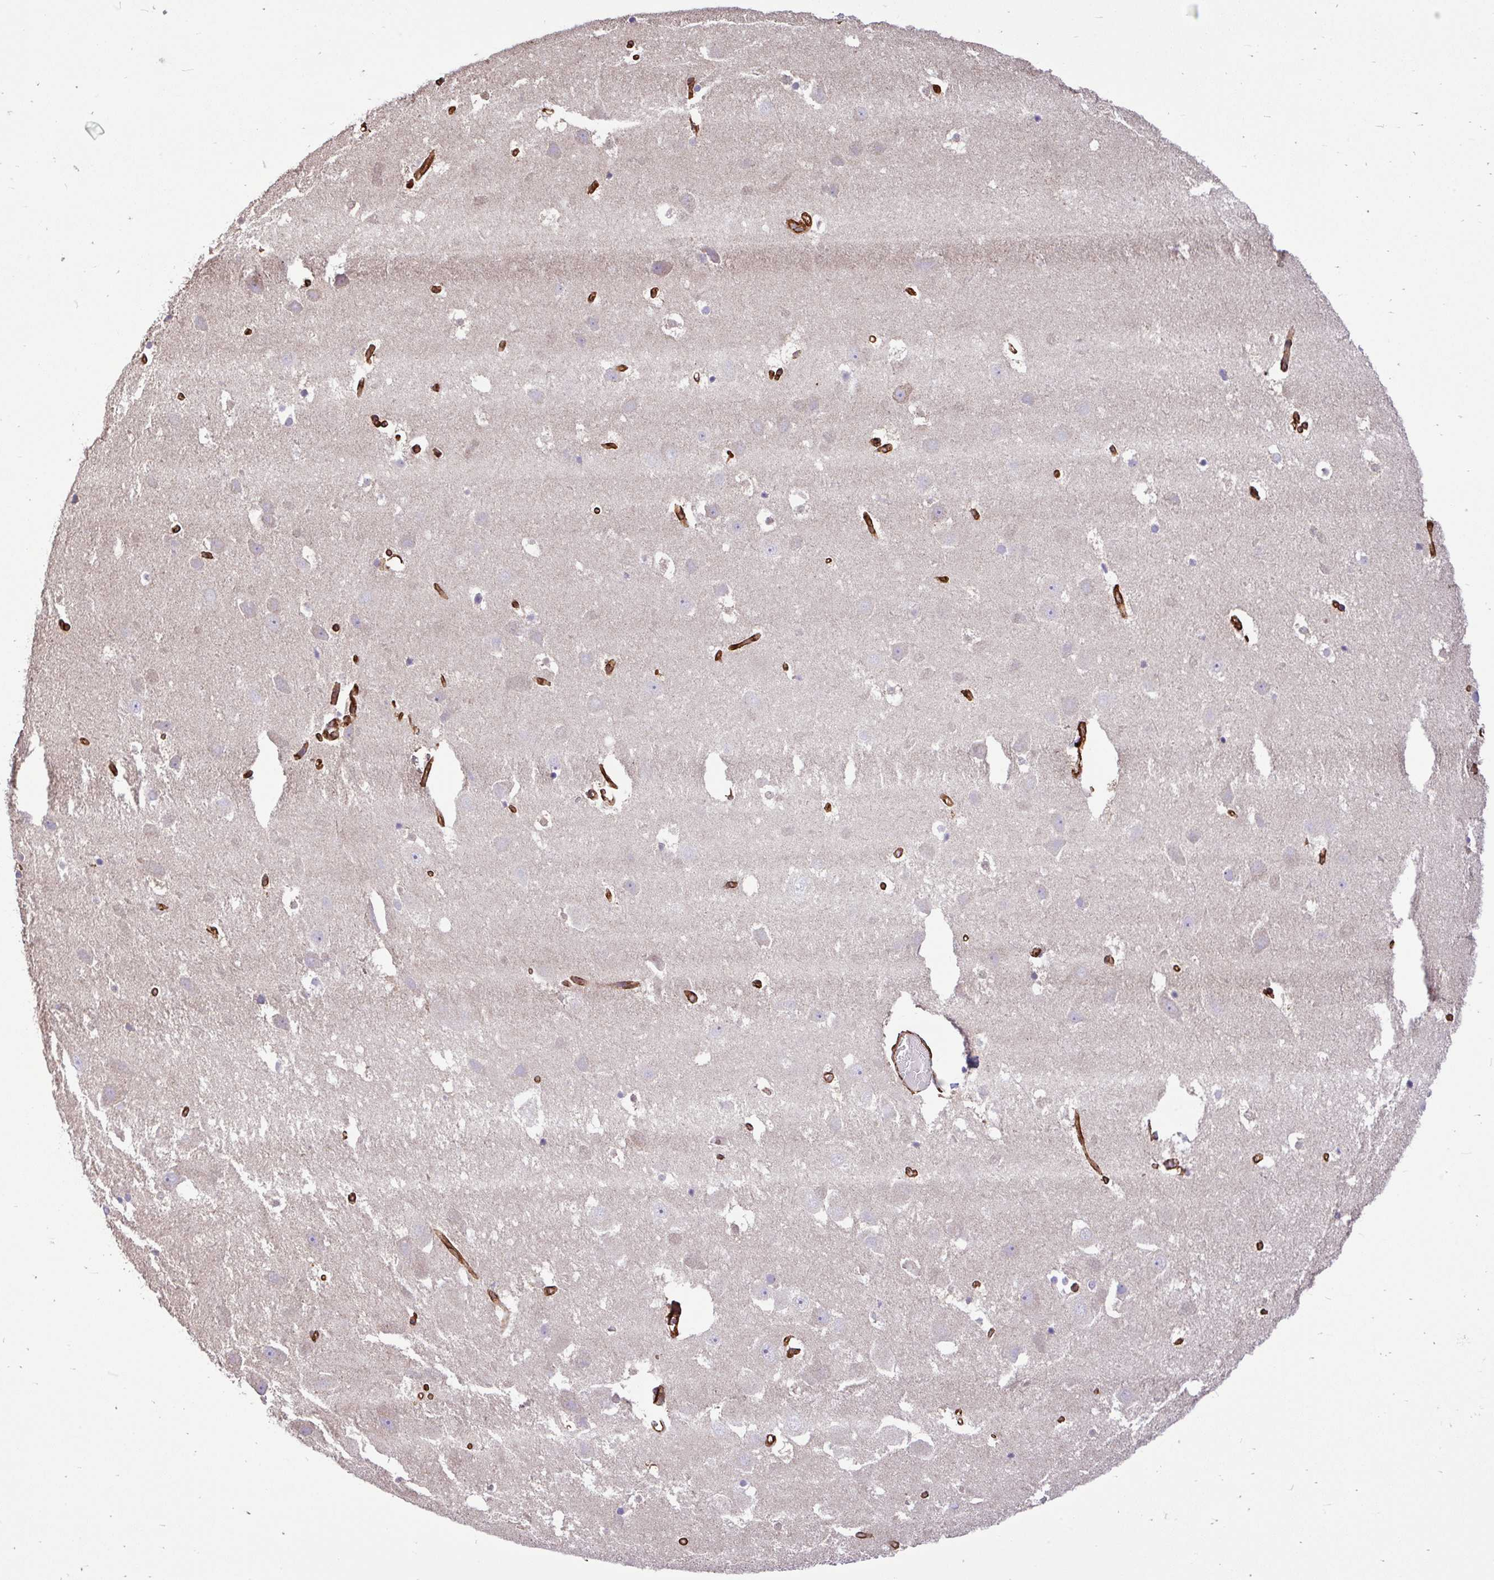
{"staining": {"intensity": "negative", "quantity": "none", "location": "none"}, "tissue": "hippocampus", "cell_type": "Glial cells", "image_type": "normal", "snomed": [{"axis": "morphology", "description": "Normal tissue, NOS"}, {"axis": "topography", "description": "Hippocampus"}], "caption": "This is an immunohistochemistry micrograph of unremarkable hippocampus. There is no expression in glial cells.", "gene": "PTPRK", "patient": {"sex": "female", "age": 52}}